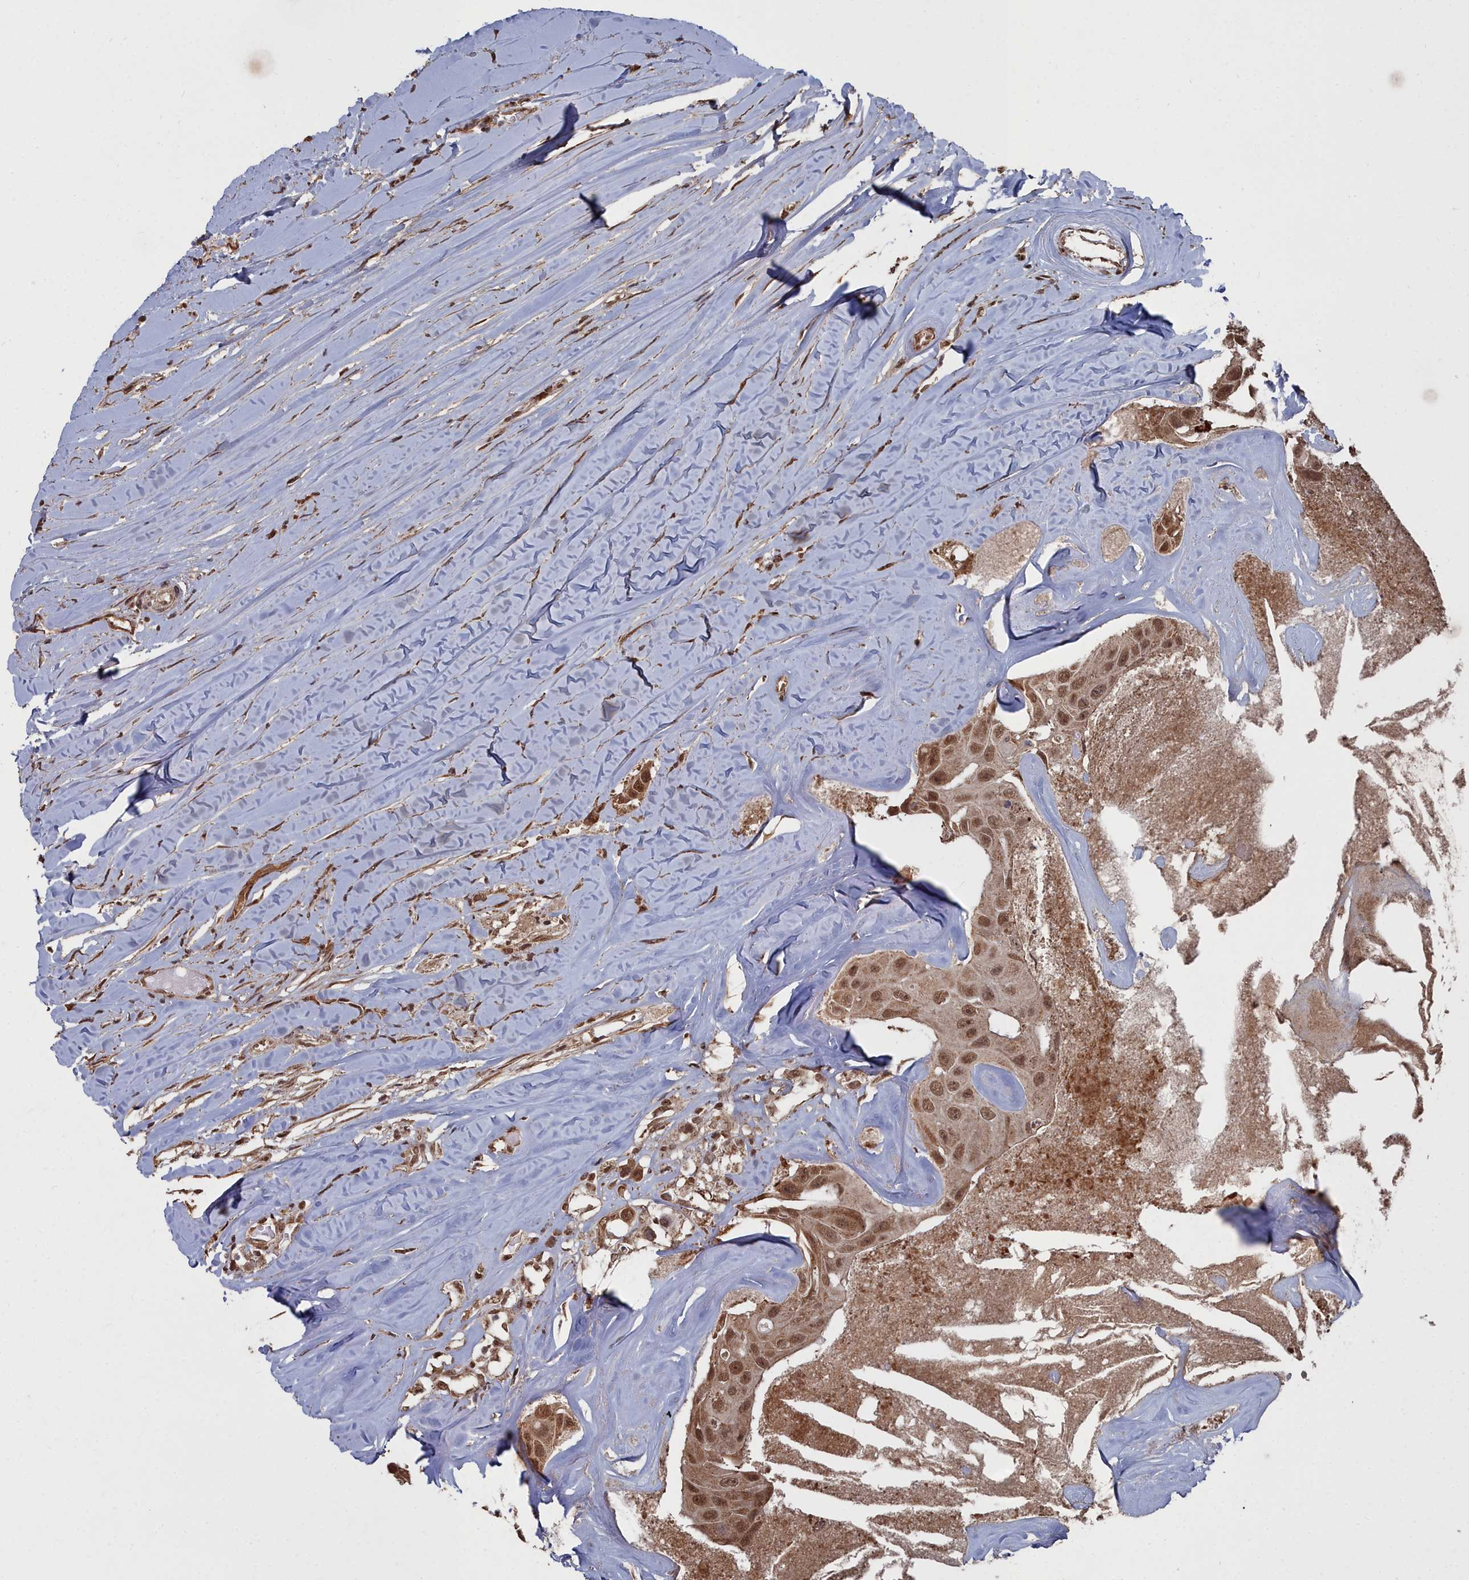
{"staining": {"intensity": "moderate", "quantity": ">75%", "location": "nuclear"}, "tissue": "head and neck cancer", "cell_type": "Tumor cells", "image_type": "cancer", "snomed": [{"axis": "morphology", "description": "Adenocarcinoma, NOS"}, {"axis": "morphology", "description": "Adenocarcinoma, metastatic, NOS"}, {"axis": "topography", "description": "Head-Neck"}], "caption": "Brown immunohistochemical staining in human head and neck cancer (adenocarcinoma) exhibits moderate nuclear expression in approximately >75% of tumor cells.", "gene": "CCNP", "patient": {"sex": "male", "age": 75}}